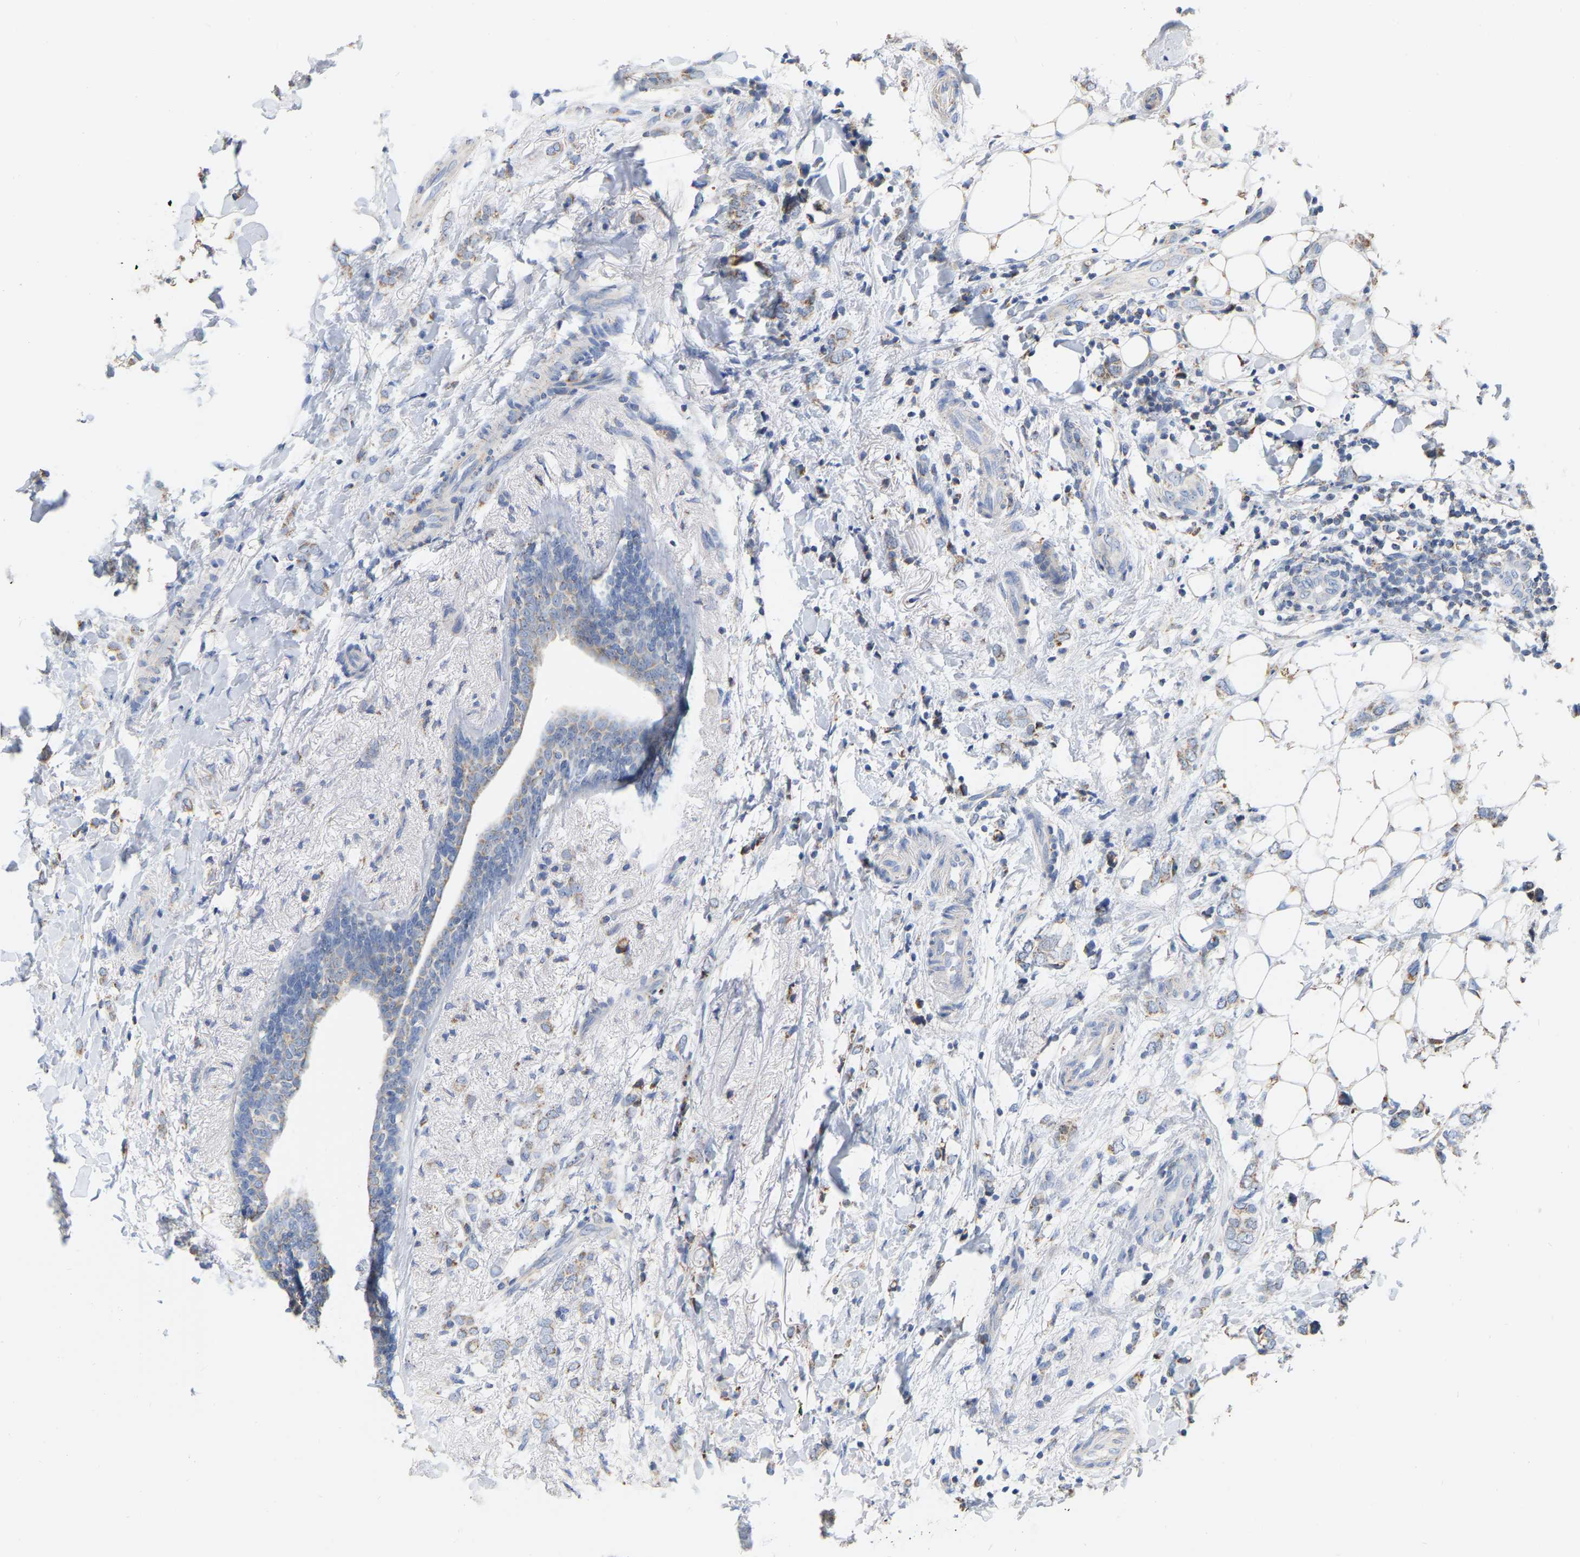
{"staining": {"intensity": "weak", "quantity": "25%-75%", "location": "cytoplasmic/membranous"}, "tissue": "breast cancer", "cell_type": "Tumor cells", "image_type": "cancer", "snomed": [{"axis": "morphology", "description": "Normal tissue, NOS"}, {"axis": "morphology", "description": "Lobular carcinoma"}, {"axis": "topography", "description": "Breast"}], "caption": "A brown stain labels weak cytoplasmic/membranous expression of a protein in breast lobular carcinoma tumor cells. The staining was performed using DAB (3,3'-diaminobenzidine) to visualize the protein expression in brown, while the nuclei were stained in blue with hematoxylin (Magnification: 20x).", "gene": "CBLB", "patient": {"sex": "female", "age": 47}}